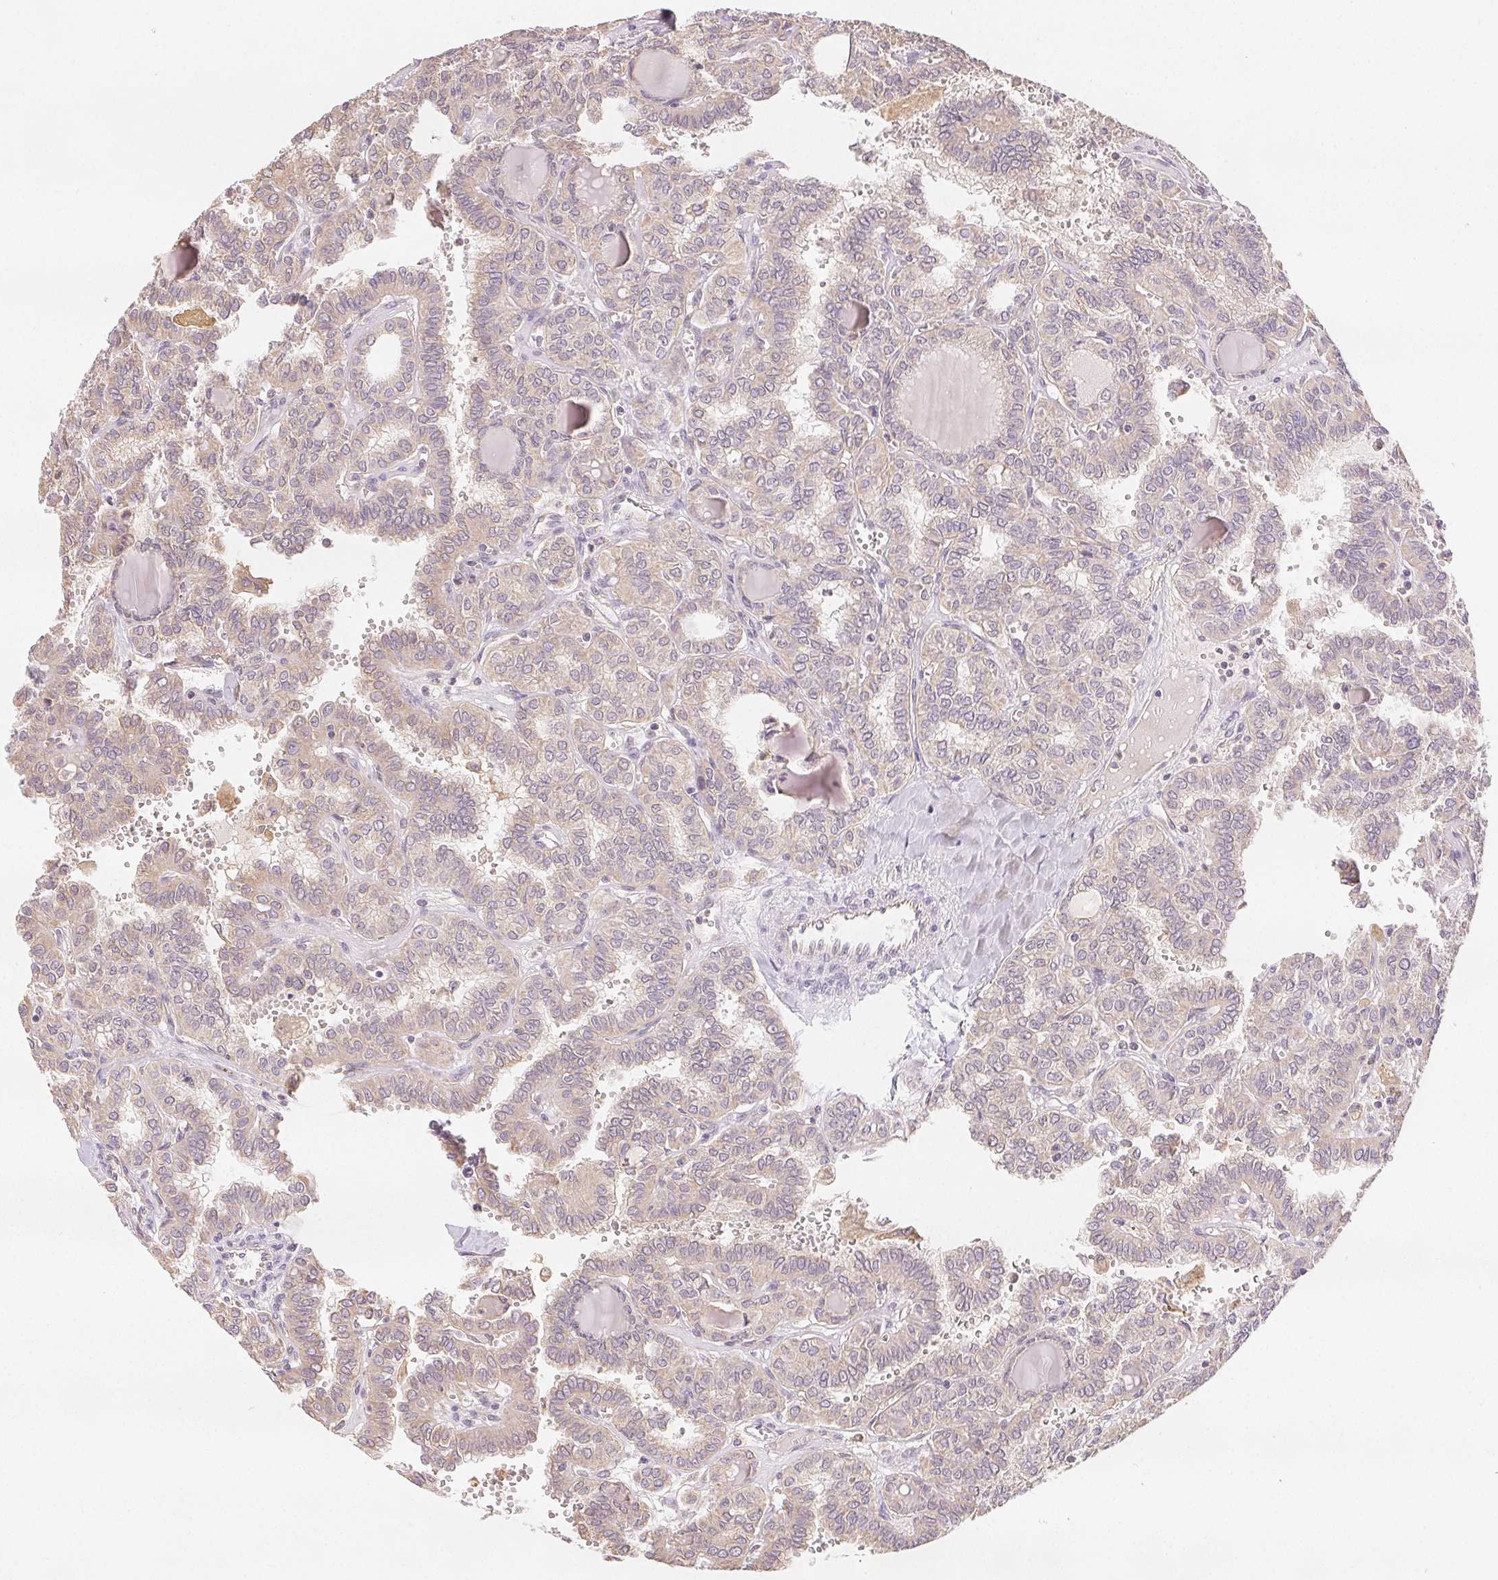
{"staining": {"intensity": "weak", "quantity": "<25%", "location": "cytoplasmic/membranous"}, "tissue": "thyroid cancer", "cell_type": "Tumor cells", "image_type": "cancer", "snomed": [{"axis": "morphology", "description": "Papillary adenocarcinoma, NOS"}, {"axis": "topography", "description": "Thyroid gland"}], "caption": "IHC image of neoplastic tissue: human thyroid cancer stained with DAB (3,3'-diaminobenzidine) exhibits no significant protein staining in tumor cells.", "gene": "SEZ6L2", "patient": {"sex": "female", "age": 41}}